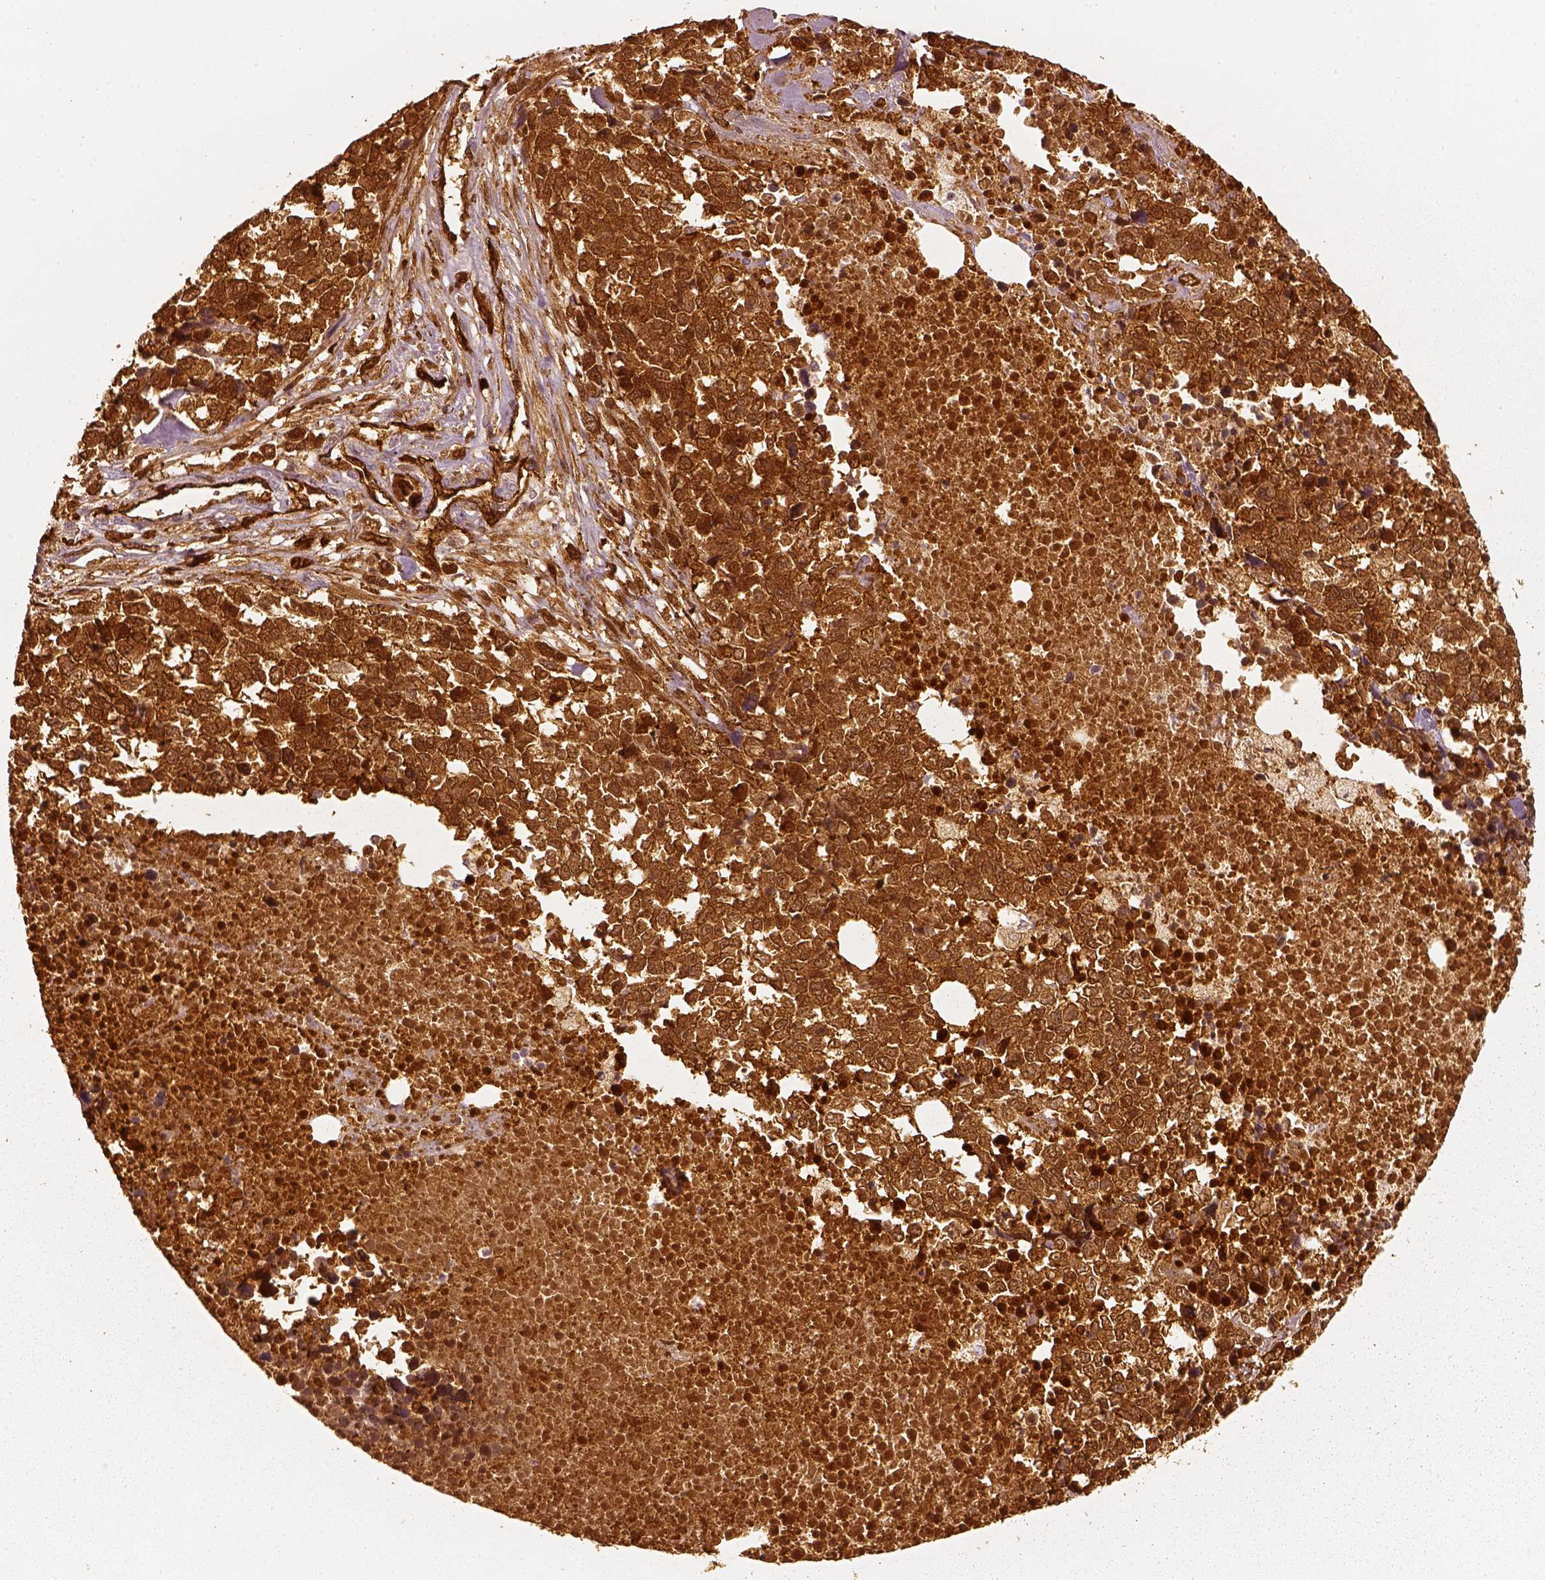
{"staining": {"intensity": "strong", "quantity": ">75%", "location": "cytoplasmic/membranous"}, "tissue": "melanoma", "cell_type": "Tumor cells", "image_type": "cancer", "snomed": [{"axis": "morphology", "description": "Malignant melanoma, Metastatic site"}, {"axis": "topography", "description": "Skin"}], "caption": "Immunohistochemistry (IHC) micrograph of neoplastic tissue: human malignant melanoma (metastatic site) stained using immunohistochemistry (IHC) displays high levels of strong protein expression localized specifically in the cytoplasmic/membranous of tumor cells, appearing as a cytoplasmic/membranous brown color.", "gene": "FSCN1", "patient": {"sex": "male", "age": 84}}